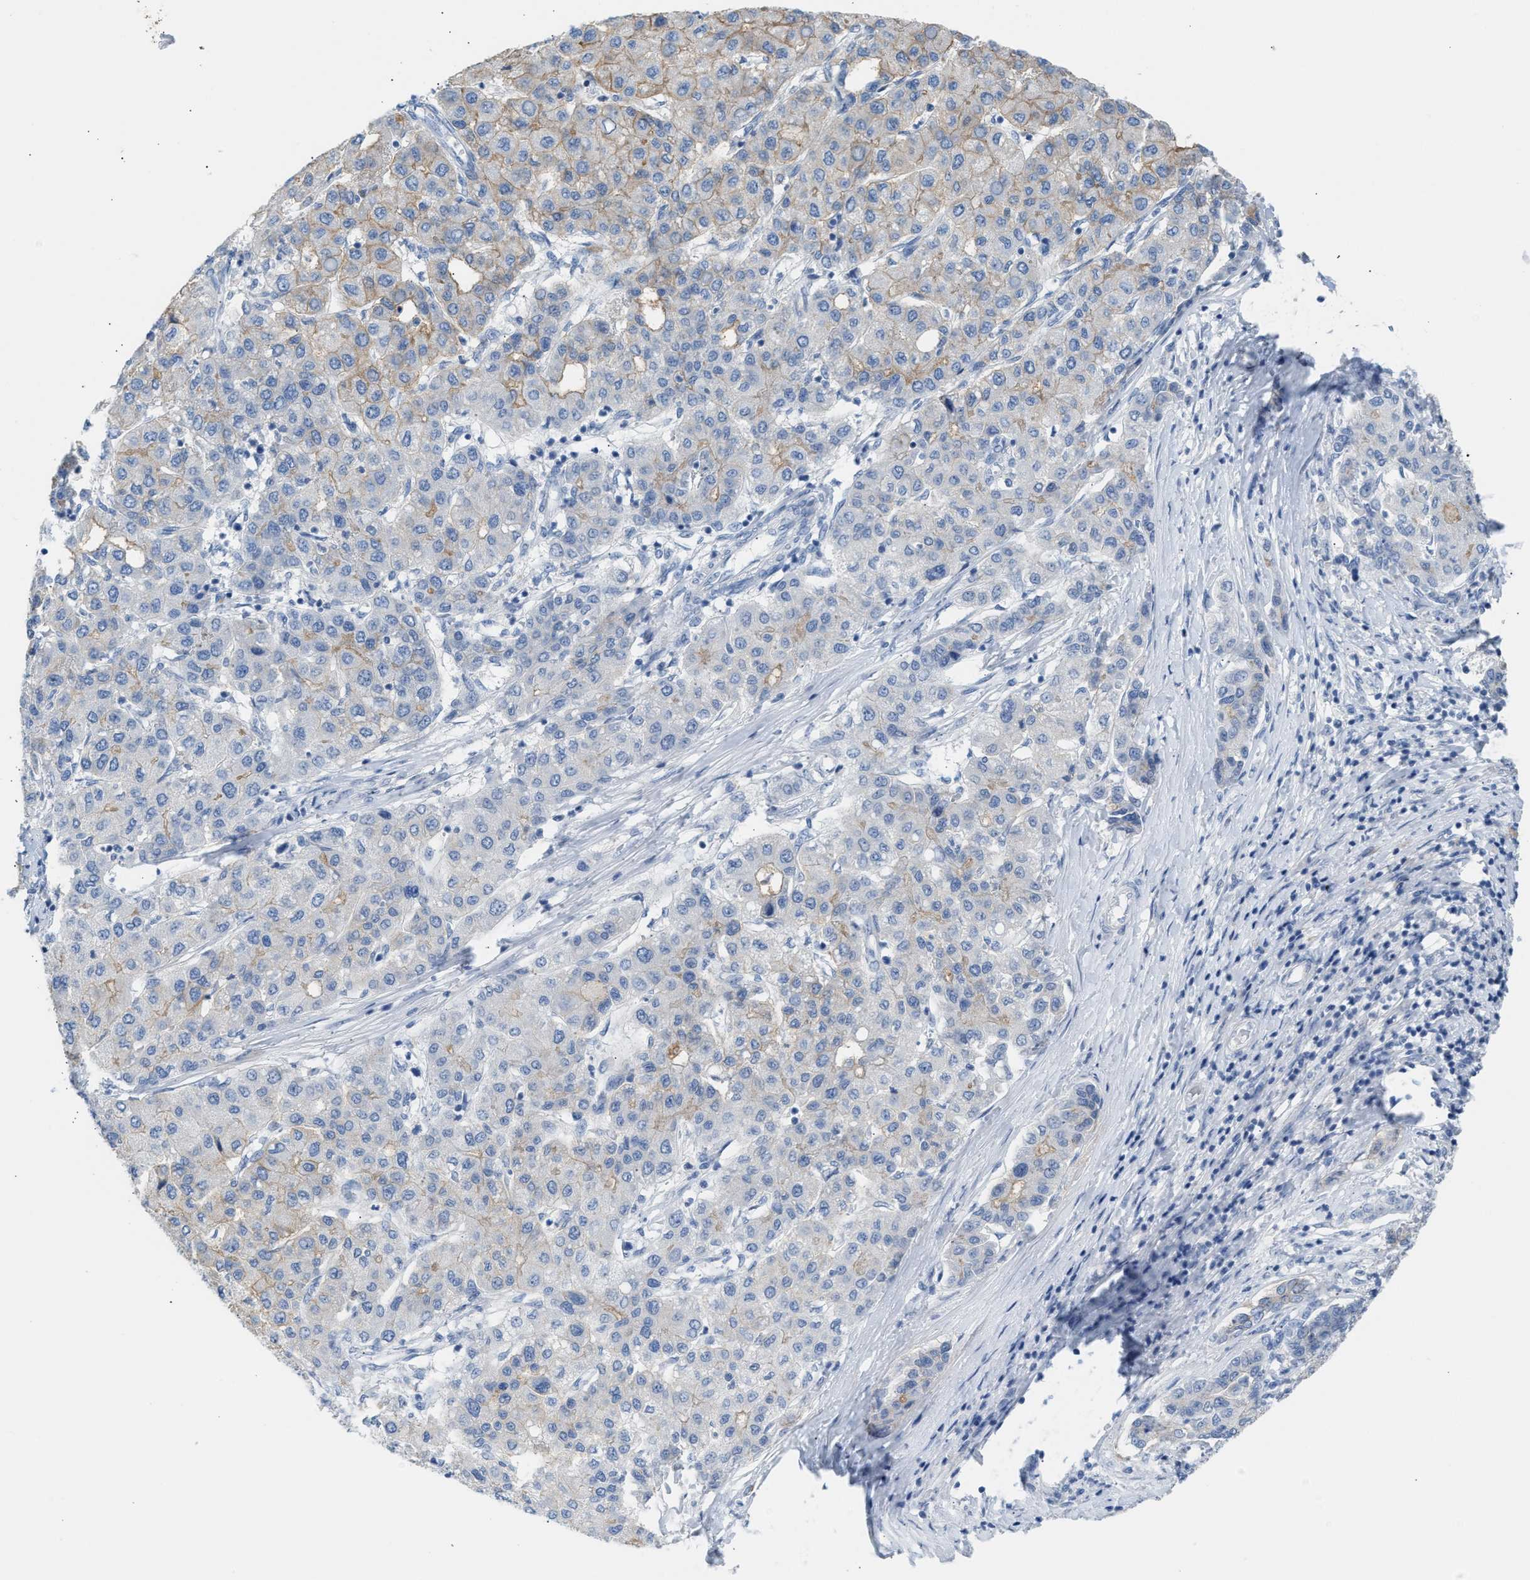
{"staining": {"intensity": "moderate", "quantity": "<25%", "location": "cytoplasmic/membranous"}, "tissue": "liver cancer", "cell_type": "Tumor cells", "image_type": "cancer", "snomed": [{"axis": "morphology", "description": "Carcinoma, Hepatocellular, NOS"}, {"axis": "topography", "description": "Liver"}], "caption": "High-power microscopy captured an IHC image of hepatocellular carcinoma (liver), revealing moderate cytoplasmic/membranous expression in about <25% of tumor cells.", "gene": "ERBB2", "patient": {"sex": "male", "age": 65}}